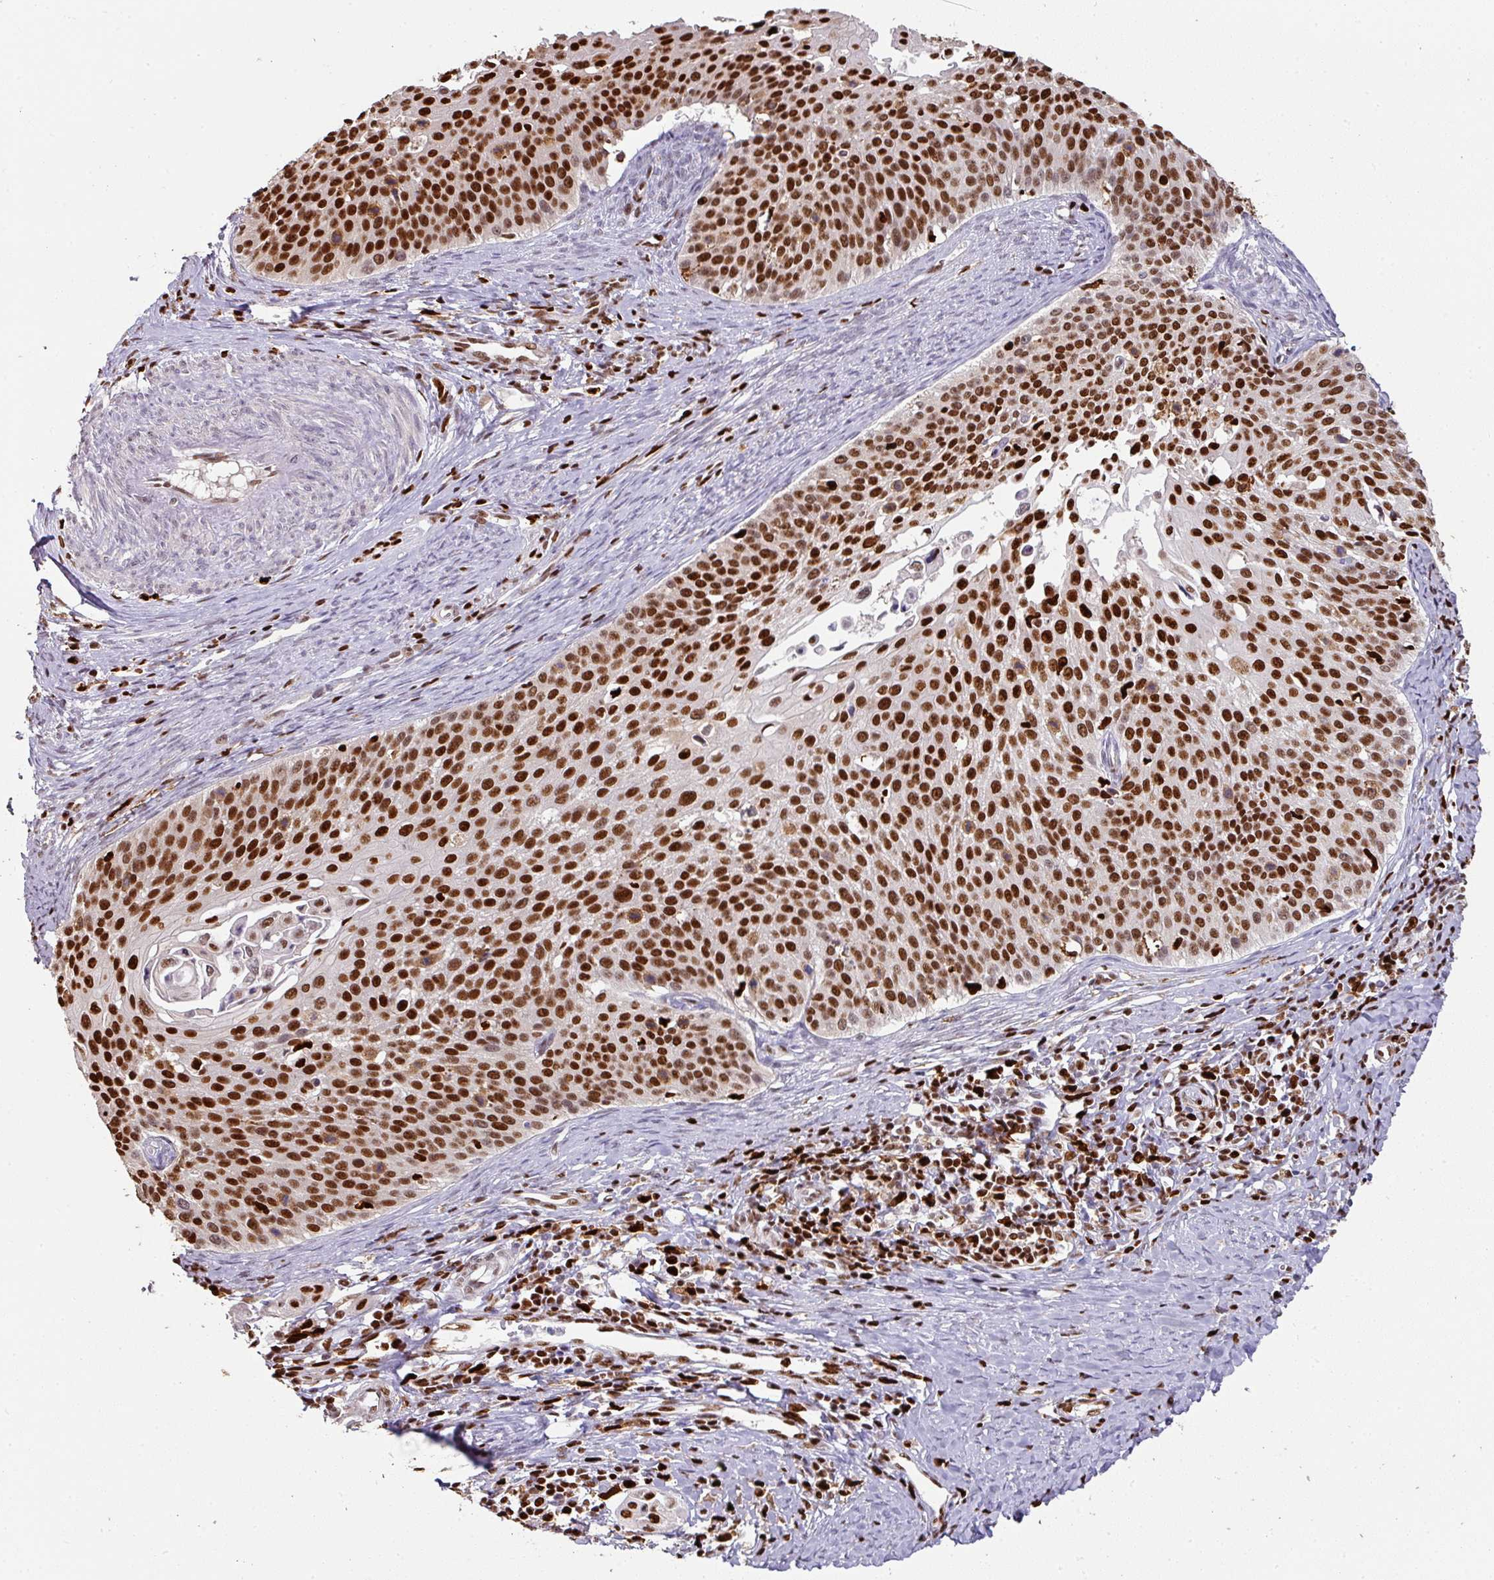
{"staining": {"intensity": "strong", "quantity": ">75%", "location": "nuclear"}, "tissue": "cervical cancer", "cell_type": "Tumor cells", "image_type": "cancer", "snomed": [{"axis": "morphology", "description": "Squamous cell carcinoma, NOS"}, {"axis": "topography", "description": "Cervix"}], "caption": "Strong nuclear expression is seen in about >75% of tumor cells in squamous cell carcinoma (cervical).", "gene": "SAMHD1", "patient": {"sex": "female", "age": 44}}